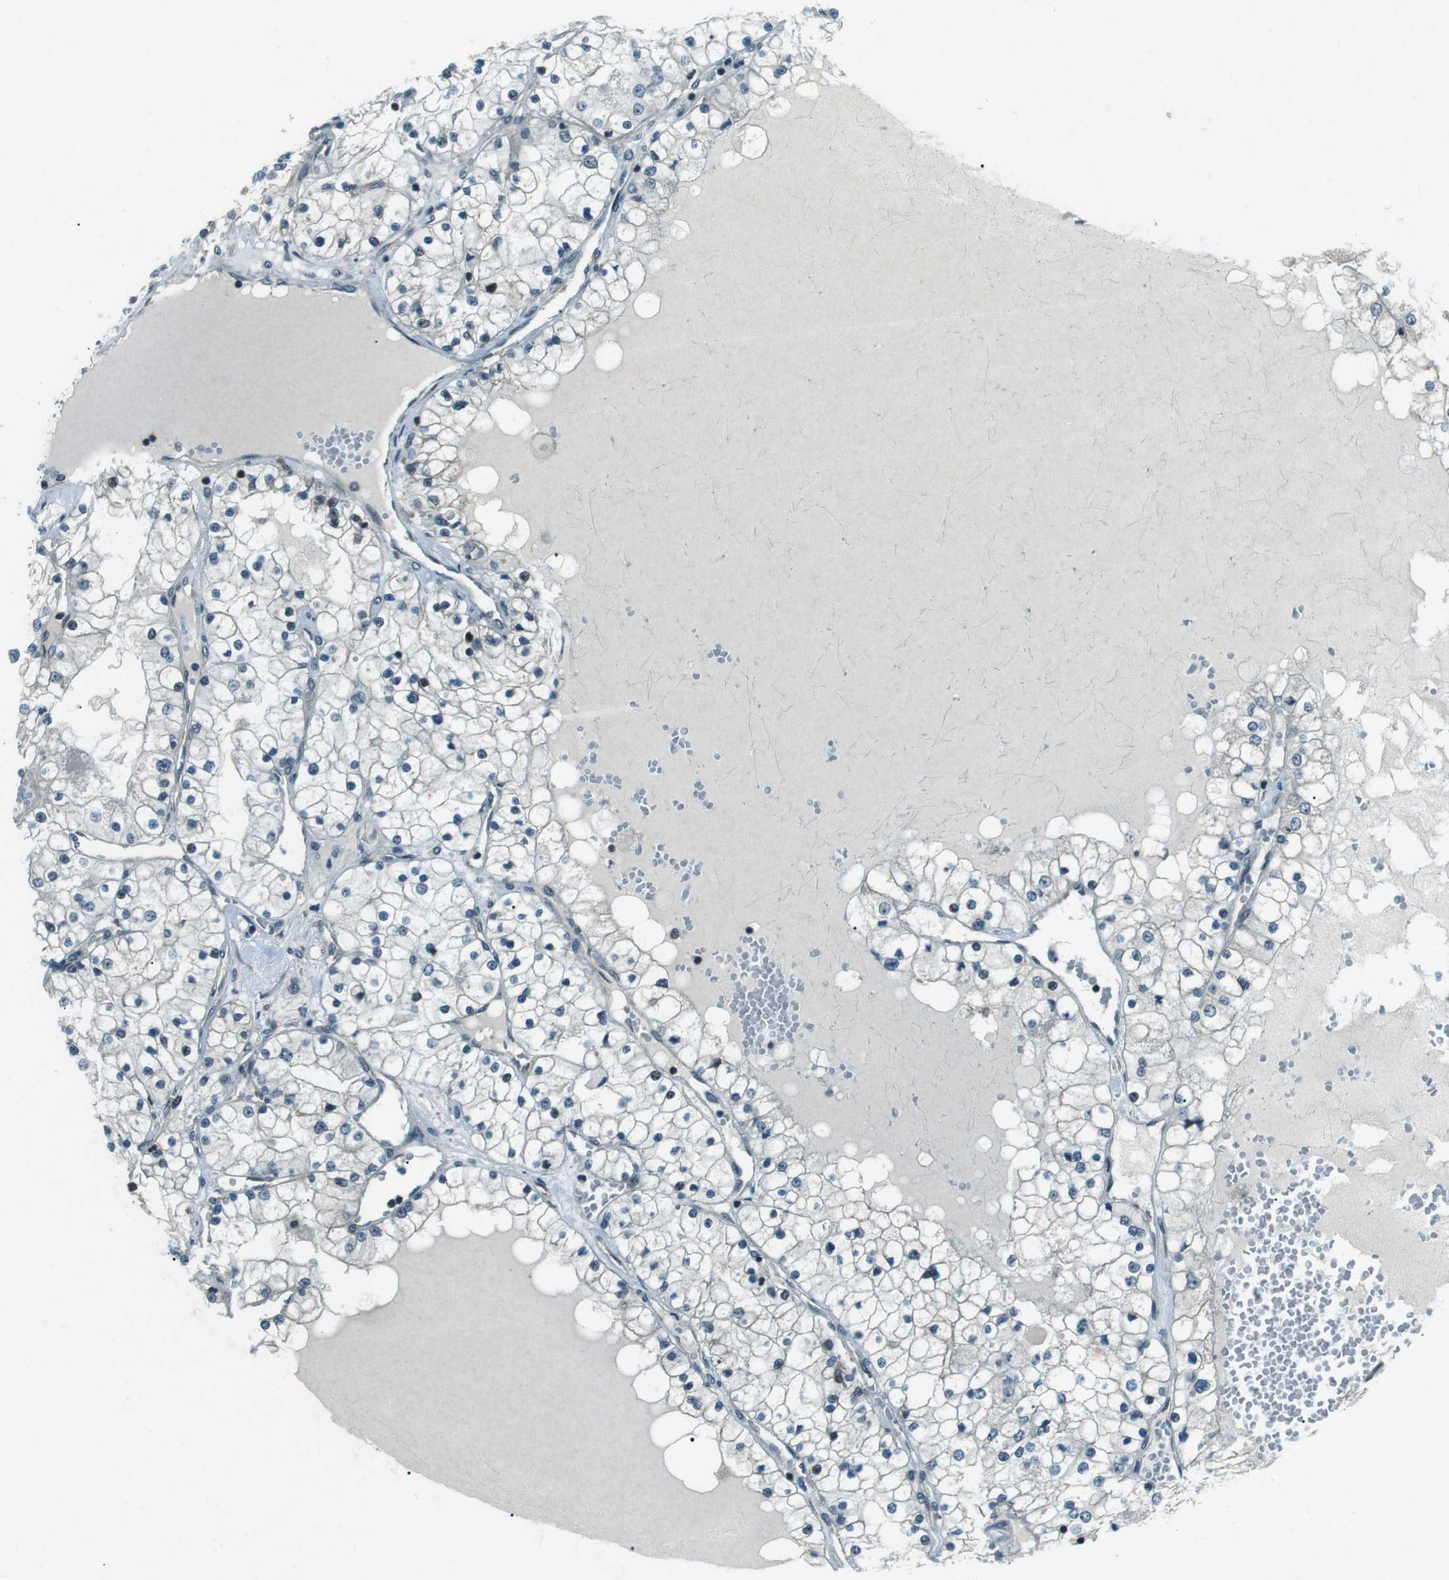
{"staining": {"intensity": "negative", "quantity": "none", "location": "none"}, "tissue": "renal cancer", "cell_type": "Tumor cells", "image_type": "cancer", "snomed": [{"axis": "morphology", "description": "Adenocarcinoma, NOS"}, {"axis": "topography", "description": "Kidney"}], "caption": "Human adenocarcinoma (renal) stained for a protein using IHC reveals no expression in tumor cells.", "gene": "TMEM74", "patient": {"sex": "male", "age": 68}}